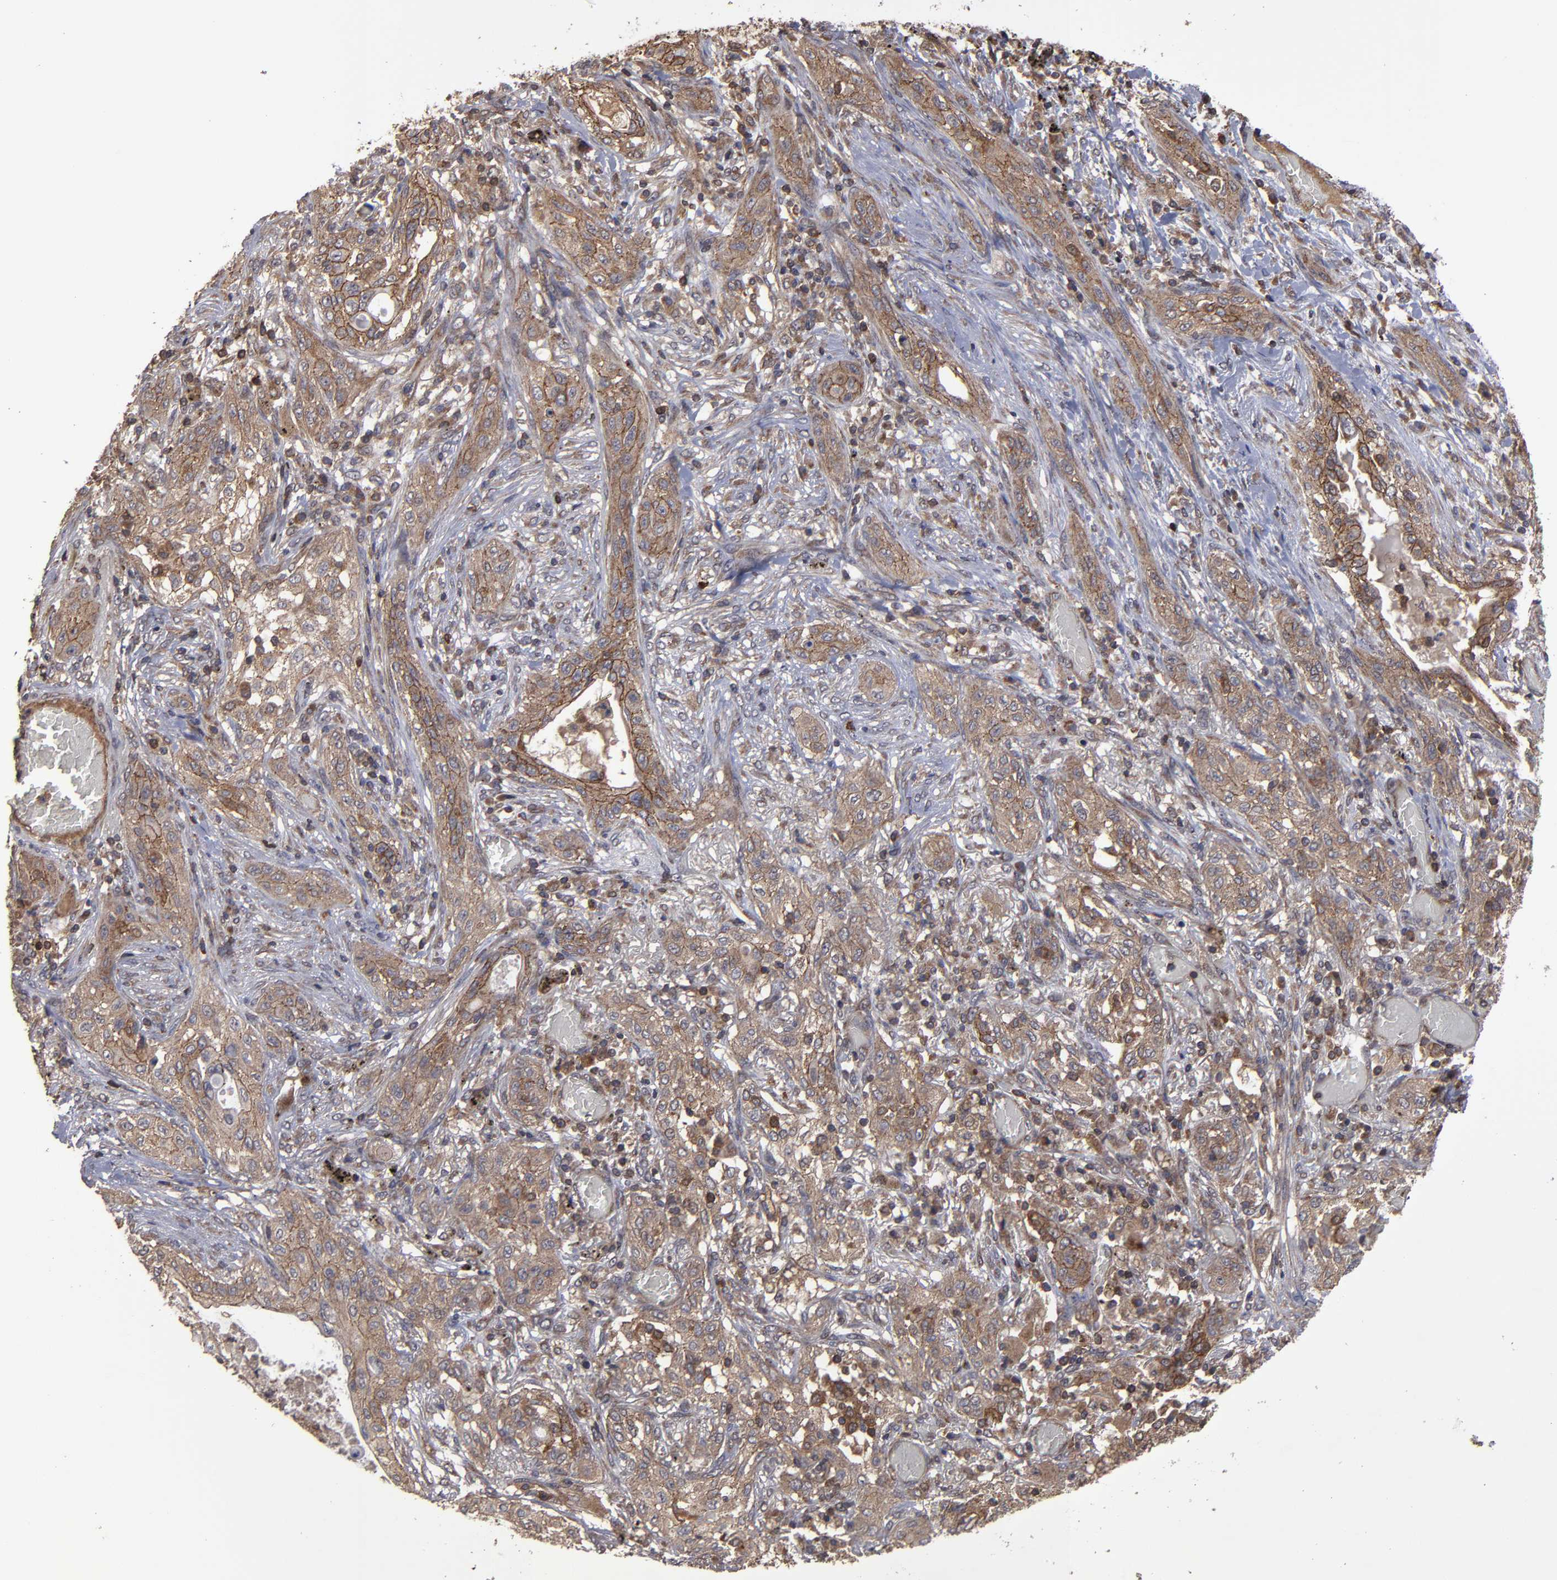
{"staining": {"intensity": "weak", "quantity": ">75%", "location": "cytoplasmic/membranous"}, "tissue": "lung cancer", "cell_type": "Tumor cells", "image_type": "cancer", "snomed": [{"axis": "morphology", "description": "Squamous cell carcinoma, NOS"}, {"axis": "topography", "description": "Lung"}], "caption": "Weak cytoplasmic/membranous positivity is present in approximately >75% of tumor cells in lung cancer (squamous cell carcinoma).", "gene": "RPS6KA6", "patient": {"sex": "female", "age": 47}}